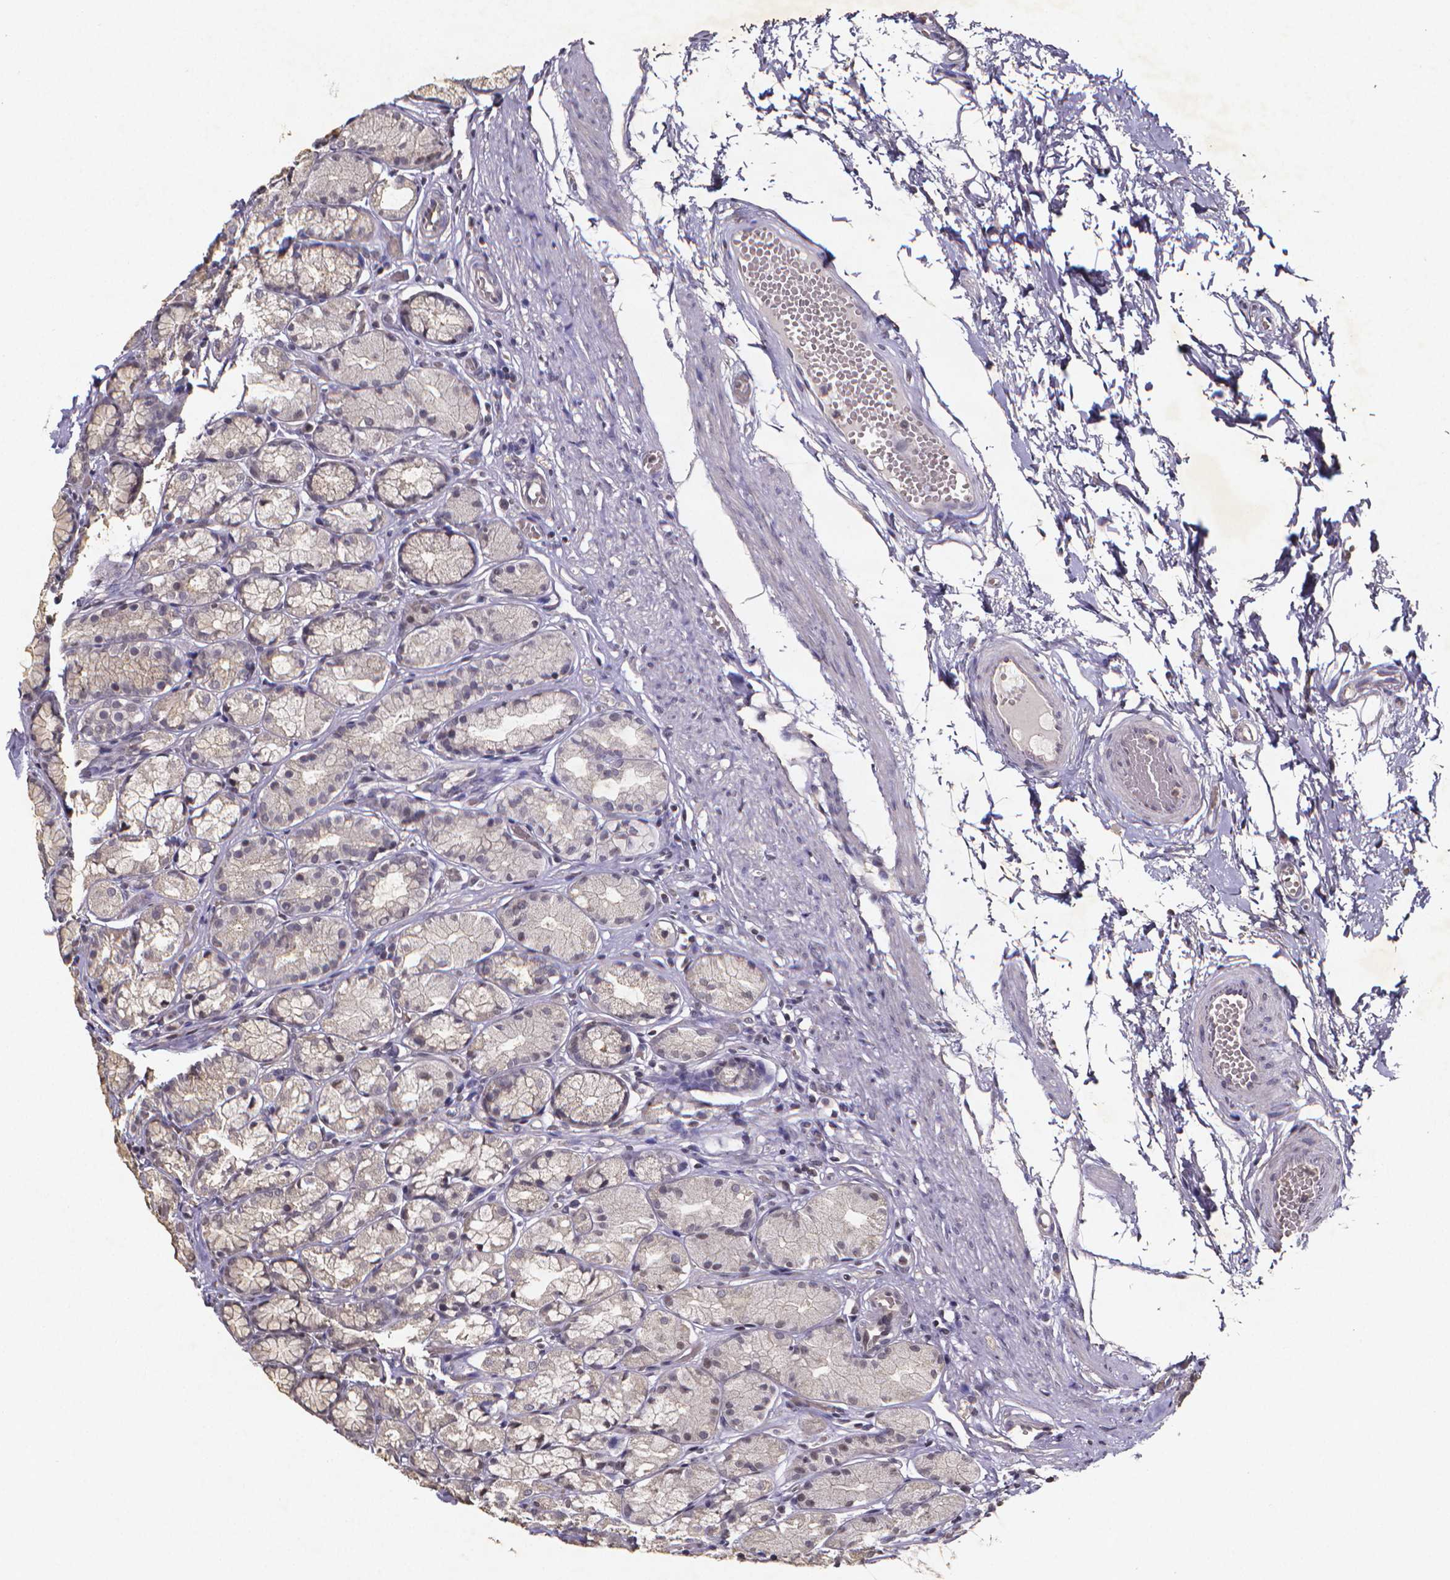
{"staining": {"intensity": "weak", "quantity": "<25%", "location": "cytoplasmic/membranous,nuclear"}, "tissue": "stomach", "cell_type": "Glandular cells", "image_type": "normal", "snomed": [{"axis": "morphology", "description": "Normal tissue, NOS"}, {"axis": "topography", "description": "Stomach"}], "caption": "Protein analysis of unremarkable stomach displays no significant expression in glandular cells. (DAB (3,3'-diaminobenzidine) immunohistochemistry (IHC), high magnification).", "gene": "TP73", "patient": {"sex": "male", "age": 70}}